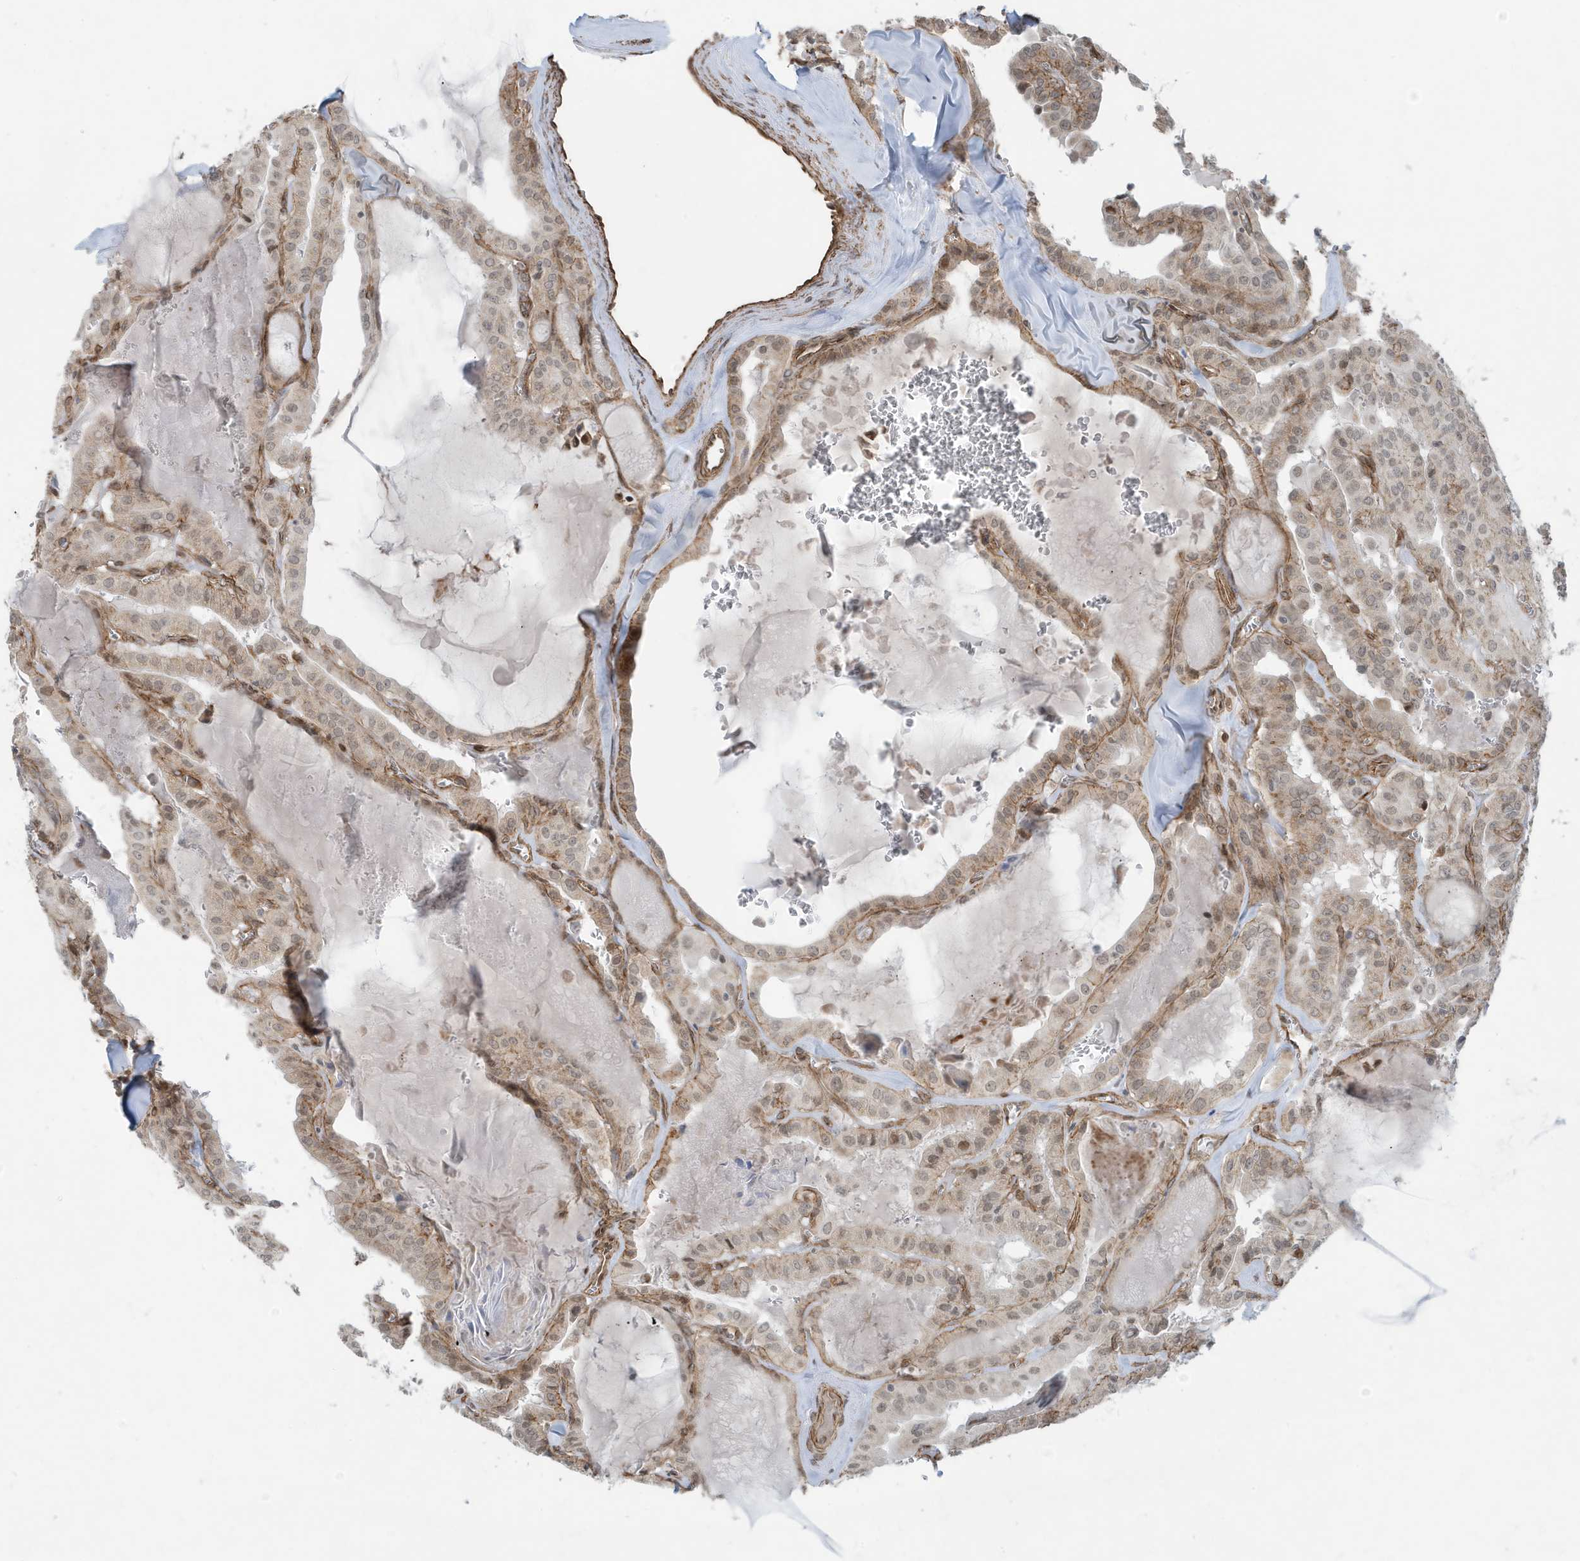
{"staining": {"intensity": "weak", "quantity": "25%-75%", "location": "cytoplasmic/membranous,nuclear"}, "tissue": "thyroid cancer", "cell_type": "Tumor cells", "image_type": "cancer", "snomed": [{"axis": "morphology", "description": "Papillary adenocarcinoma, NOS"}, {"axis": "topography", "description": "Thyroid gland"}], "caption": "Immunohistochemical staining of thyroid papillary adenocarcinoma exhibits low levels of weak cytoplasmic/membranous and nuclear expression in about 25%-75% of tumor cells.", "gene": "CHCHD4", "patient": {"sex": "male", "age": 52}}